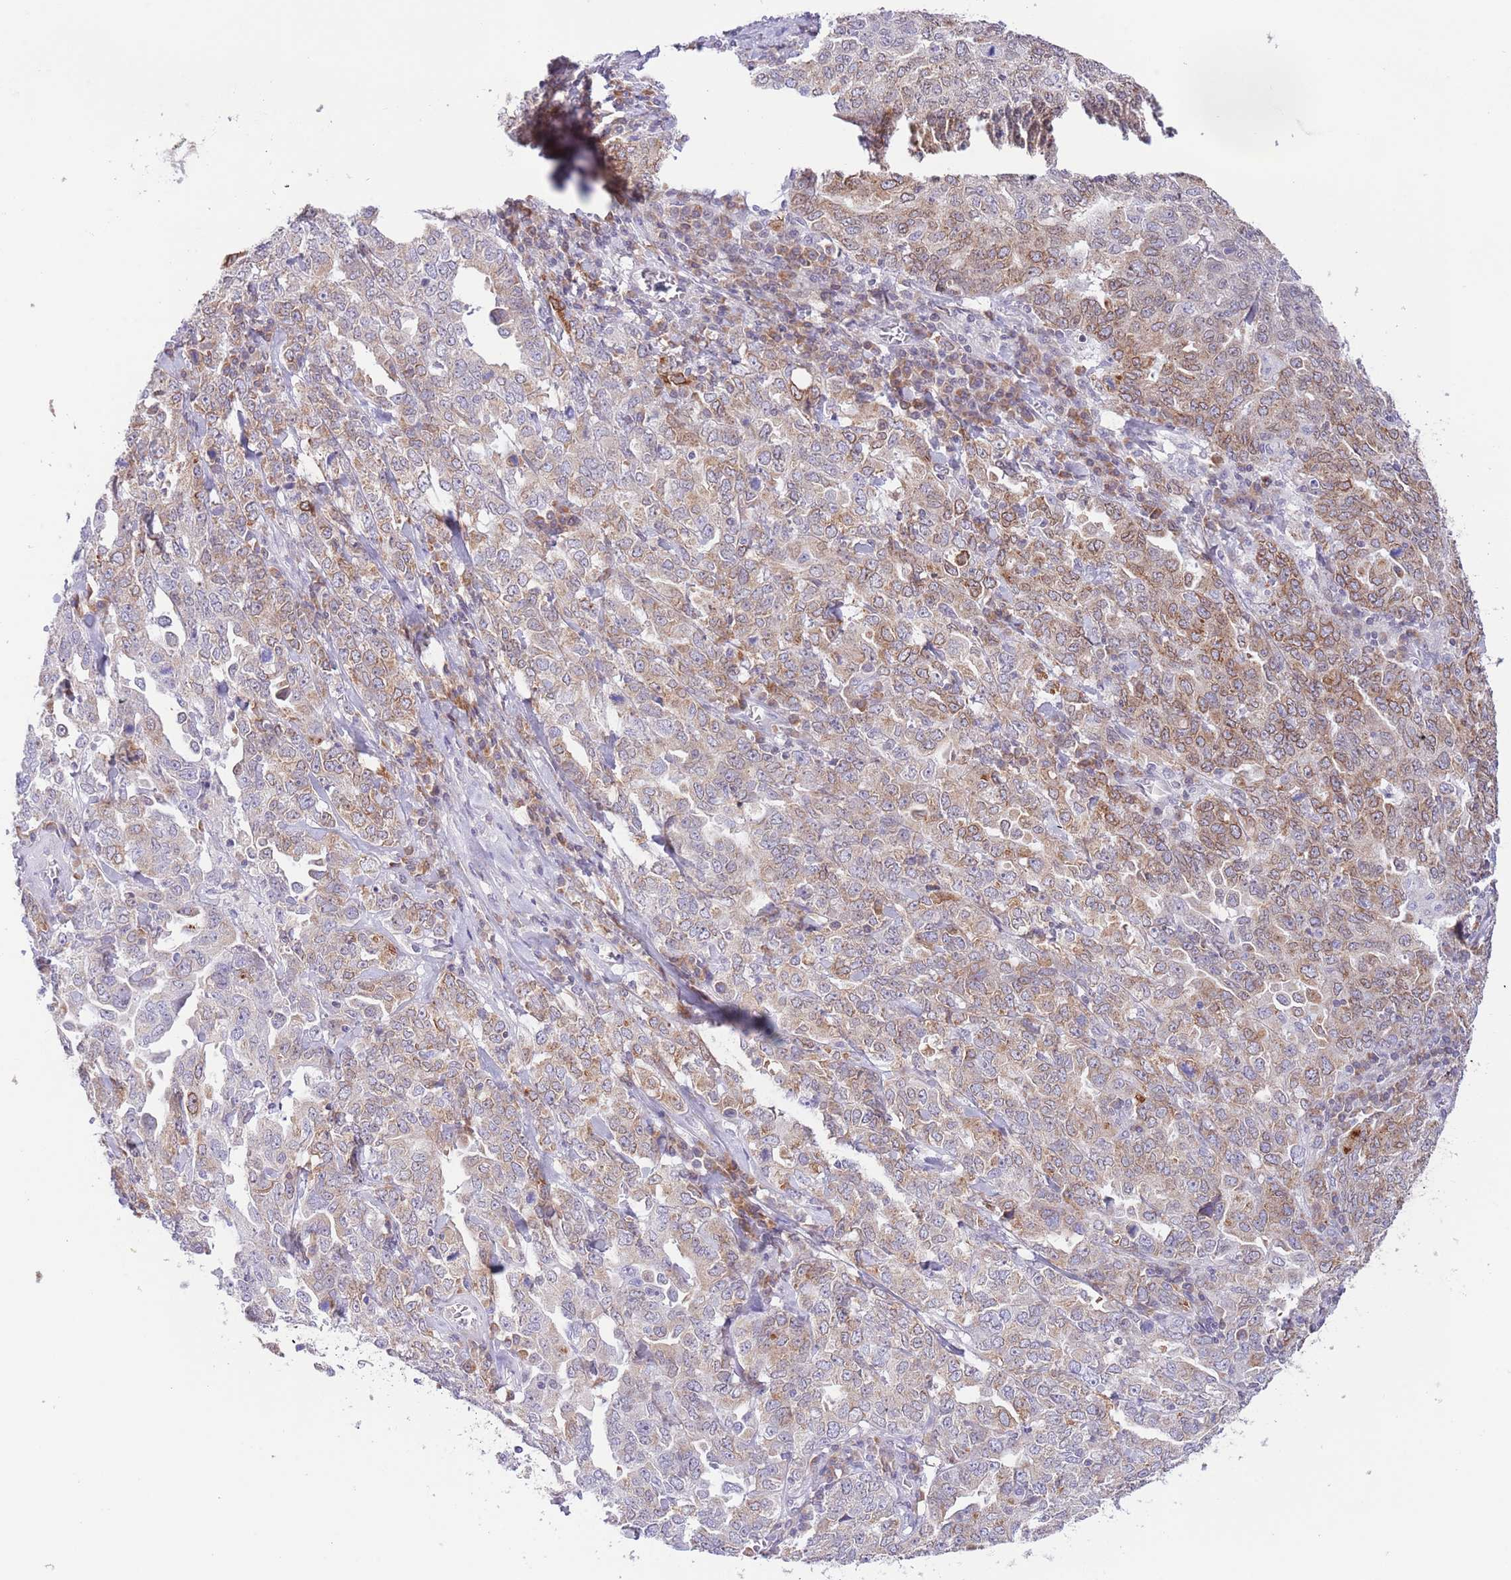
{"staining": {"intensity": "moderate", "quantity": "25%-75%", "location": "cytoplasmic/membranous,nuclear"}, "tissue": "ovarian cancer", "cell_type": "Tumor cells", "image_type": "cancer", "snomed": [{"axis": "morphology", "description": "Carcinoma, endometroid"}, {"axis": "topography", "description": "Ovary"}], "caption": "IHC histopathology image of endometroid carcinoma (ovarian) stained for a protein (brown), which demonstrates medium levels of moderate cytoplasmic/membranous and nuclear staining in approximately 25%-75% of tumor cells.", "gene": "EBPL", "patient": {"sex": "female", "age": 62}}